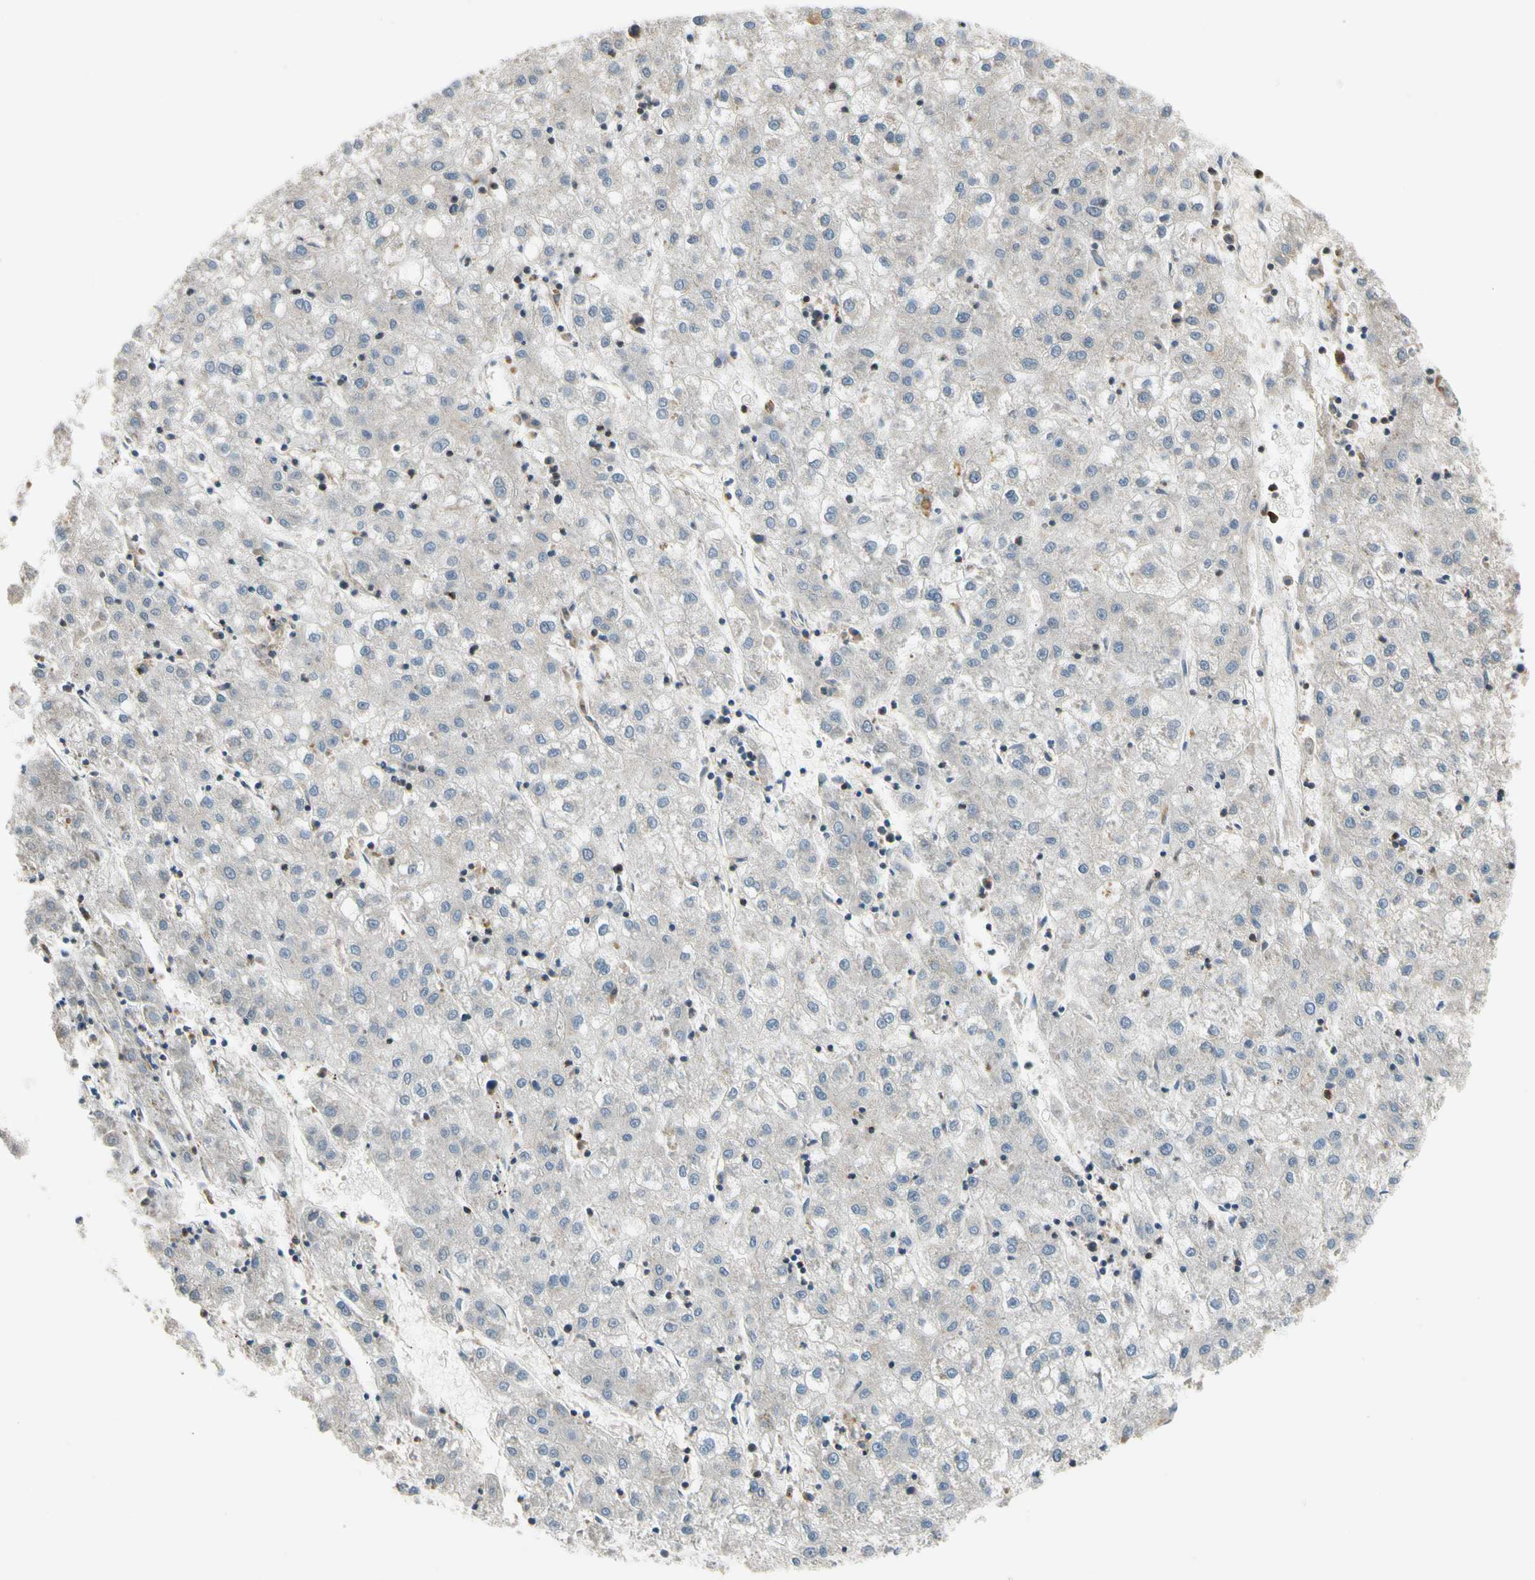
{"staining": {"intensity": "negative", "quantity": "none", "location": "none"}, "tissue": "liver cancer", "cell_type": "Tumor cells", "image_type": "cancer", "snomed": [{"axis": "morphology", "description": "Carcinoma, Hepatocellular, NOS"}, {"axis": "topography", "description": "Liver"}], "caption": "Histopathology image shows no protein expression in tumor cells of liver cancer tissue.", "gene": "MST1R", "patient": {"sex": "male", "age": 72}}